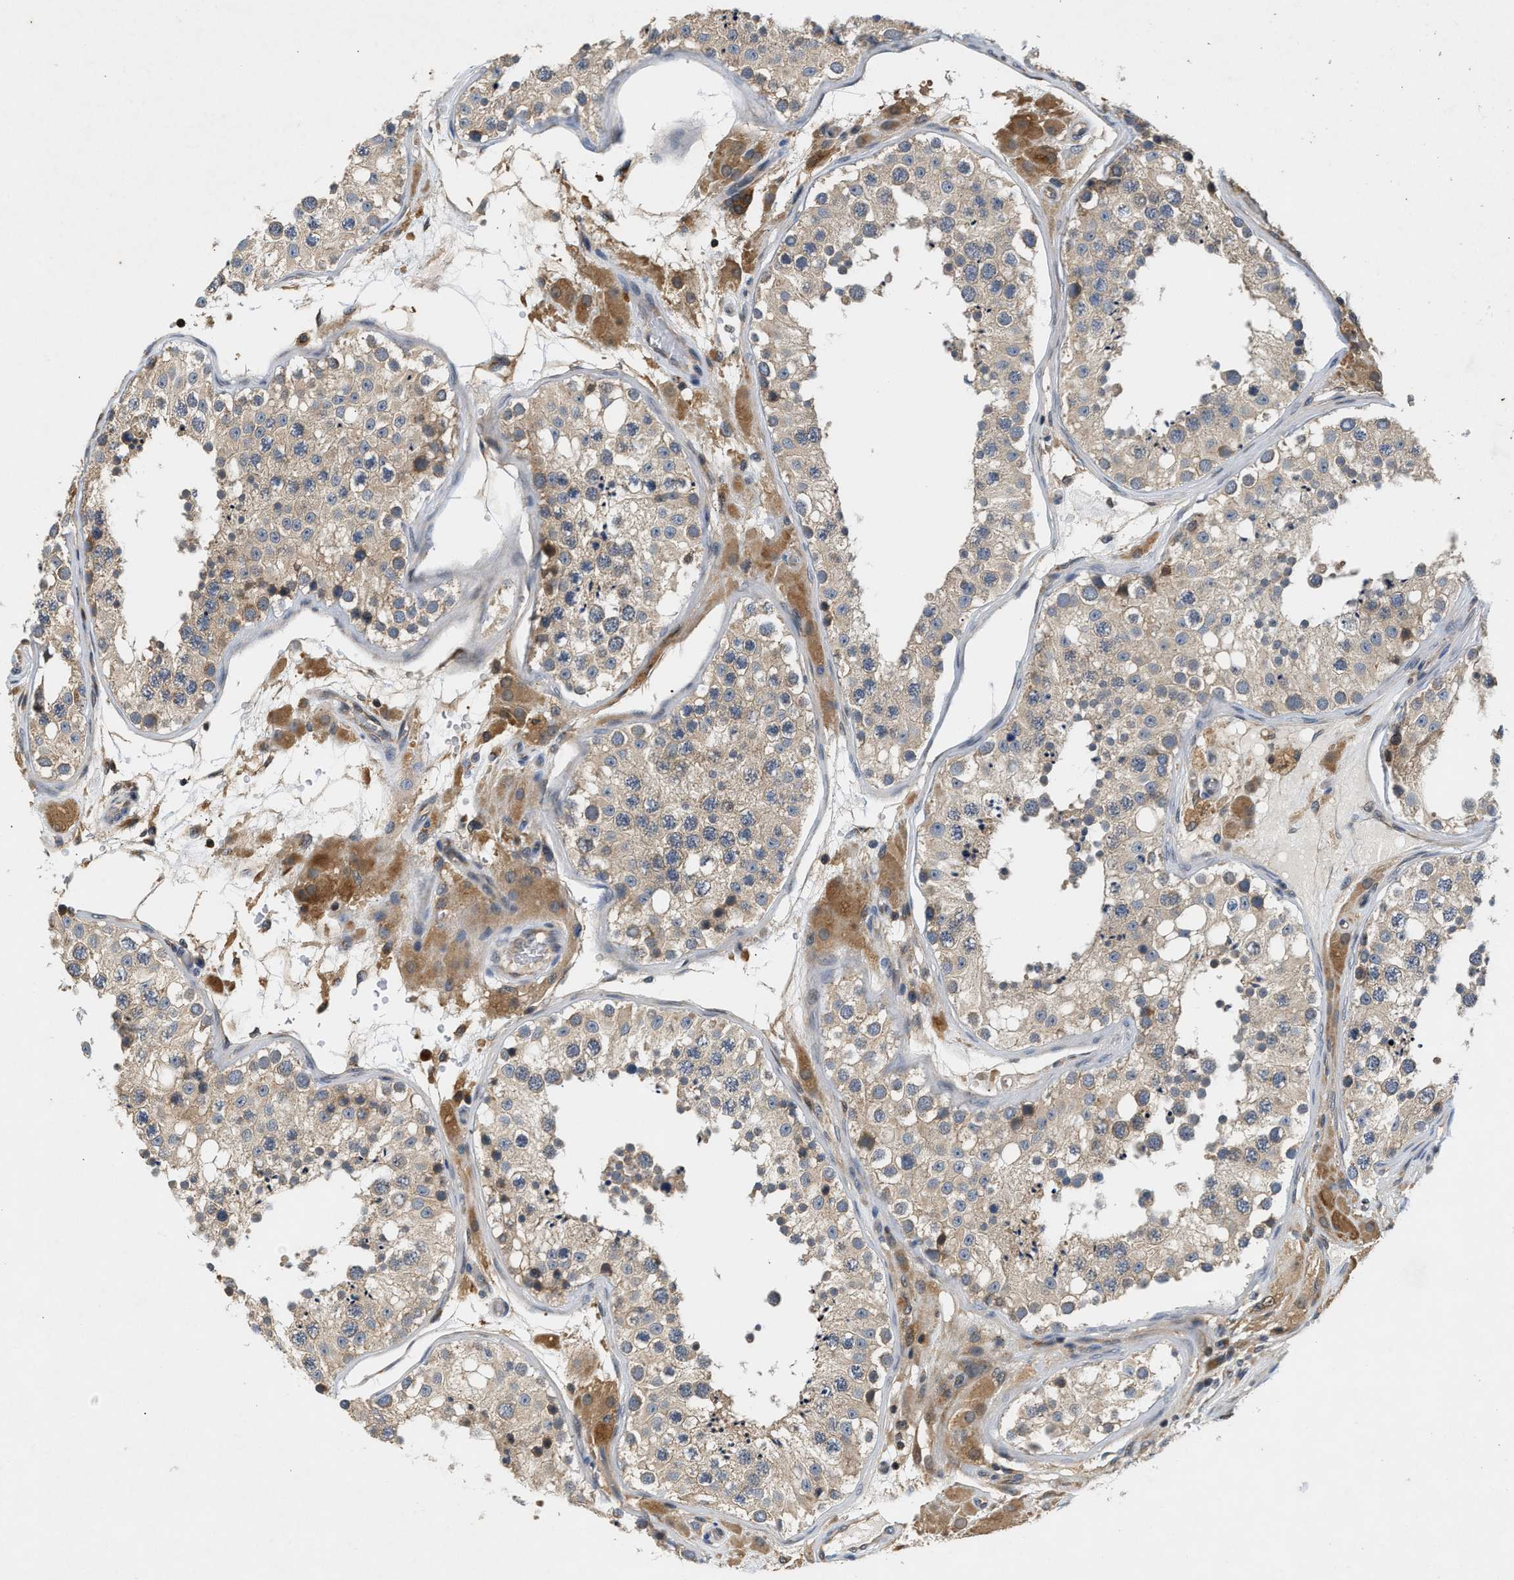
{"staining": {"intensity": "weak", "quantity": ">75%", "location": "cytoplasmic/membranous"}, "tissue": "testis", "cell_type": "Cells in seminiferous ducts", "image_type": "normal", "snomed": [{"axis": "morphology", "description": "Normal tissue, NOS"}, {"axis": "topography", "description": "Testis"}], "caption": "Immunohistochemical staining of benign human testis displays low levels of weak cytoplasmic/membranous positivity in approximately >75% of cells in seminiferous ducts.", "gene": "CHUK", "patient": {"sex": "male", "age": 26}}